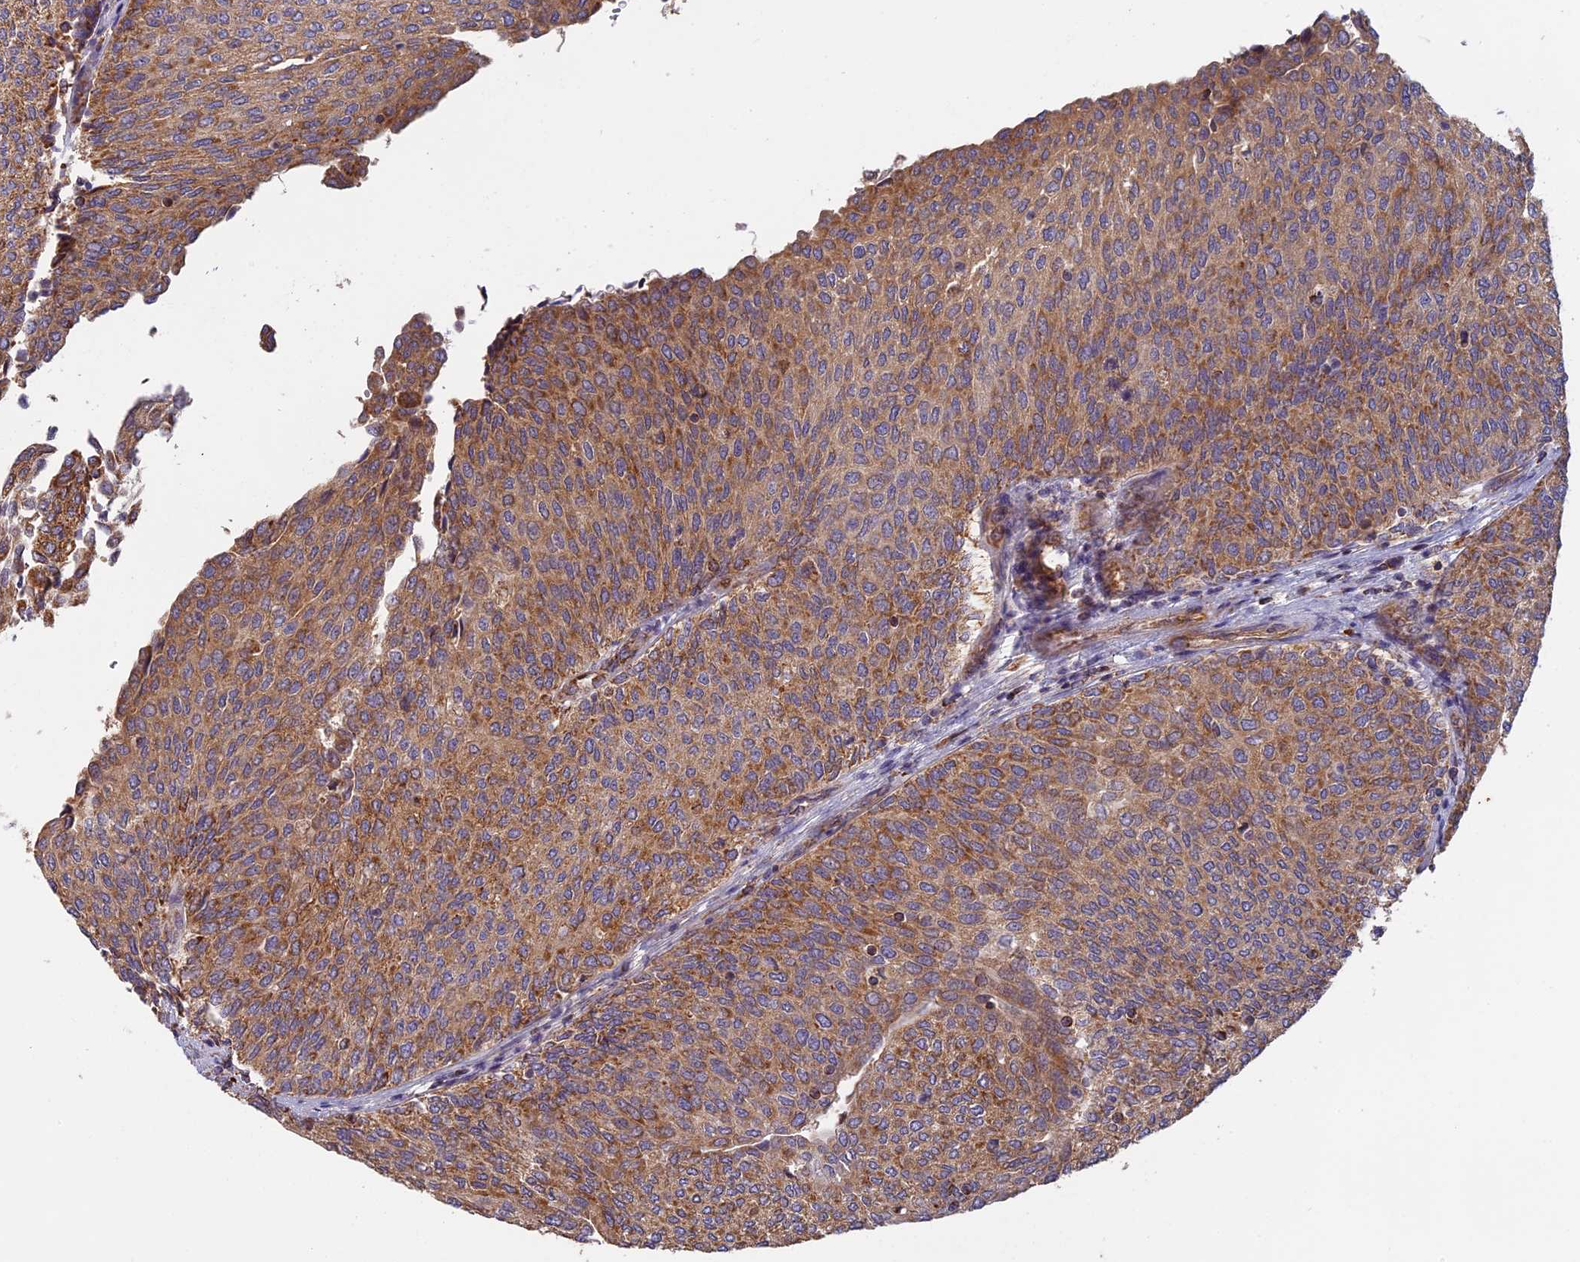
{"staining": {"intensity": "moderate", "quantity": ">75%", "location": "cytoplasmic/membranous"}, "tissue": "urothelial cancer", "cell_type": "Tumor cells", "image_type": "cancer", "snomed": [{"axis": "morphology", "description": "Urothelial carcinoma, Low grade"}, {"axis": "topography", "description": "Urinary bladder"}], "caption": "Immunohistochemistry image of neoplastic tissue: human urothelial cancer stained using IHC displays medium levels of moderate protein expression localized specifically in the cytoplasmic/membranous of tumor cells, appearing as a cytoplasmic/membranous brown color.", "gene": "EDAR", "patient": {"sex": "female", "age": 79}}